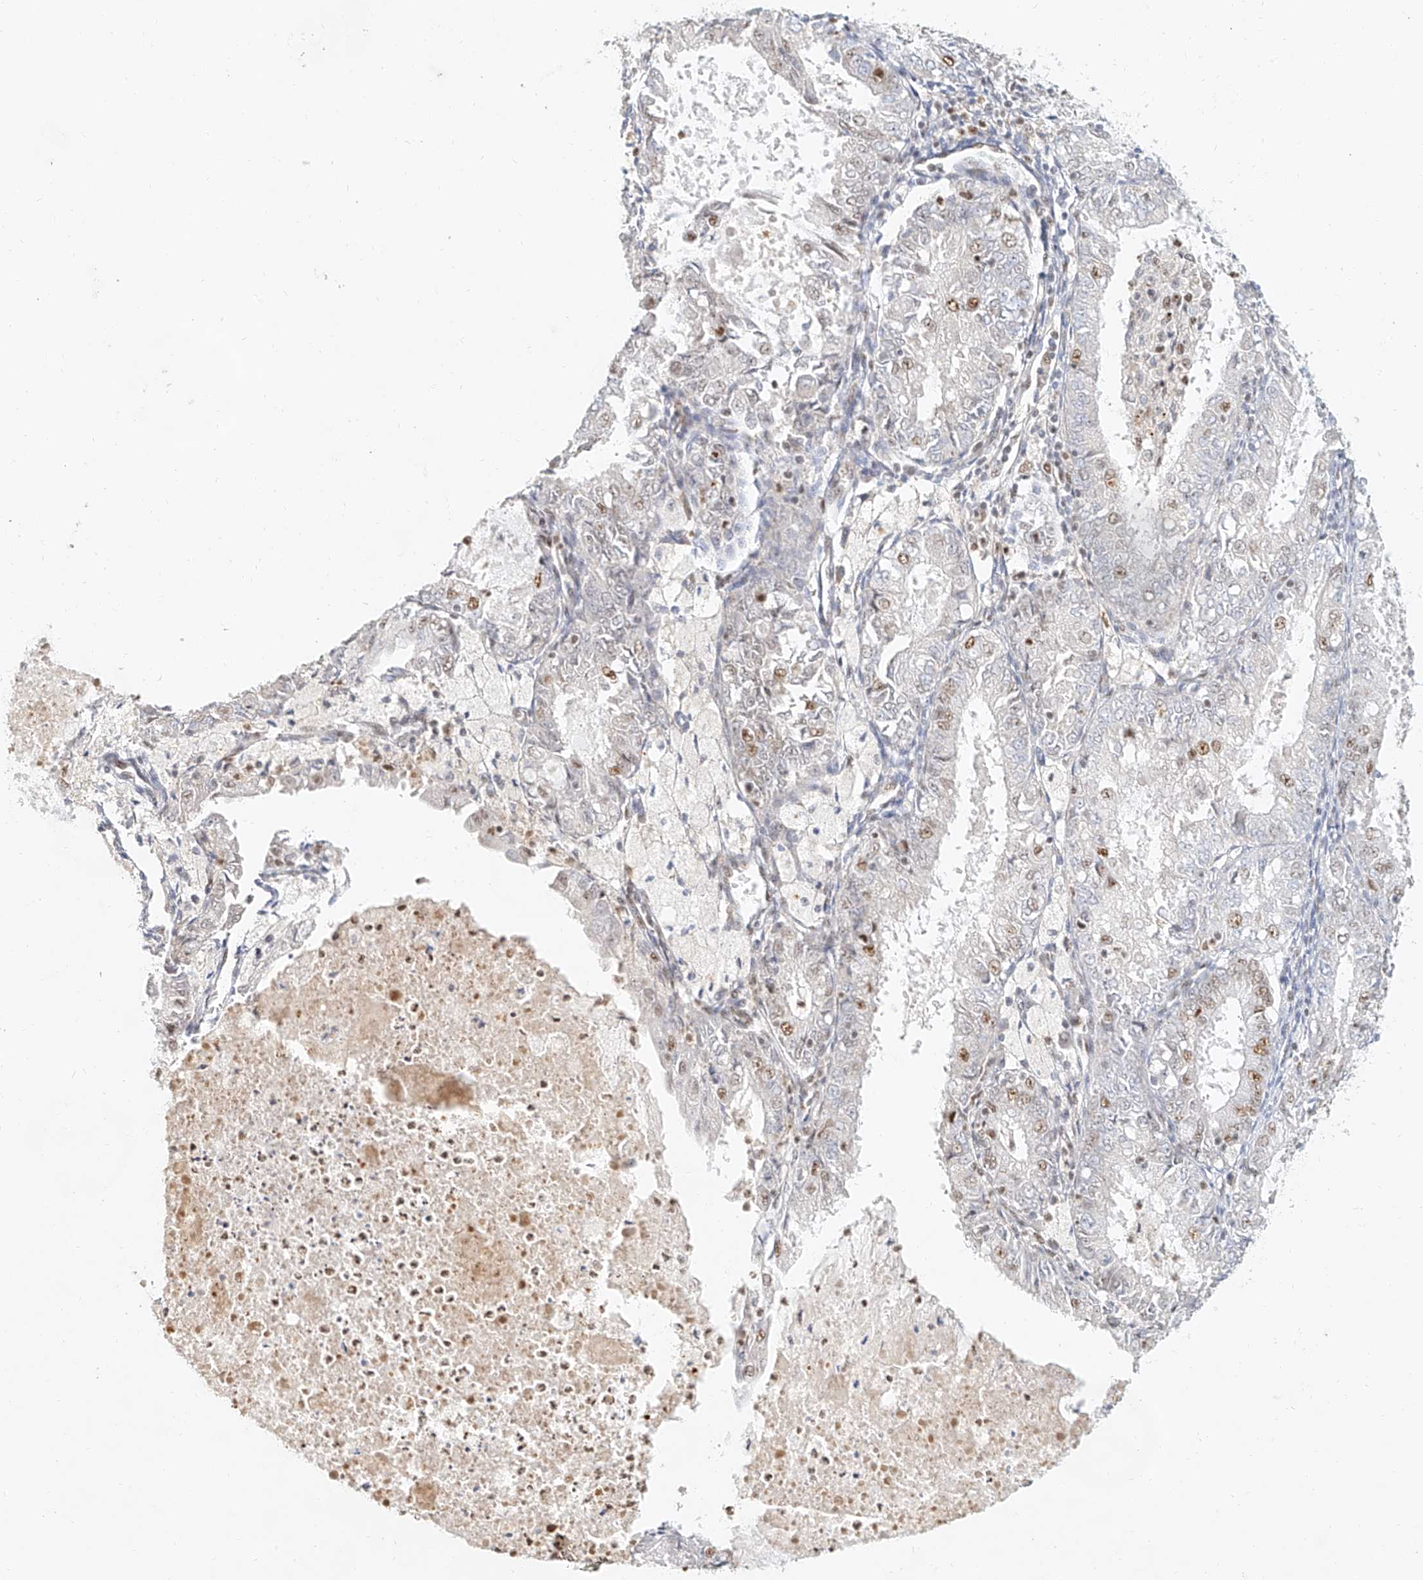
{"staining": {"intensity": "moderate", "quantity": "25%-75%", "location": "nuclear"}, "tissue": "endometrial cancer", "cell_type": "Tumor cells", "image_type": "cancer", "snomed": [{"axis": "morphology", "description": "Adenocarcinoma, NOS"}, {"axis": "topography", "description": "Endometrium"}], "caption": "Protein analysis of endometrial adenocarcinoma tissue displays moderate nuclear staining in approximately 25%-75% of tumor cells.", "gene": "CXorf58", "patient": {"sex": "female", "age": 57}}